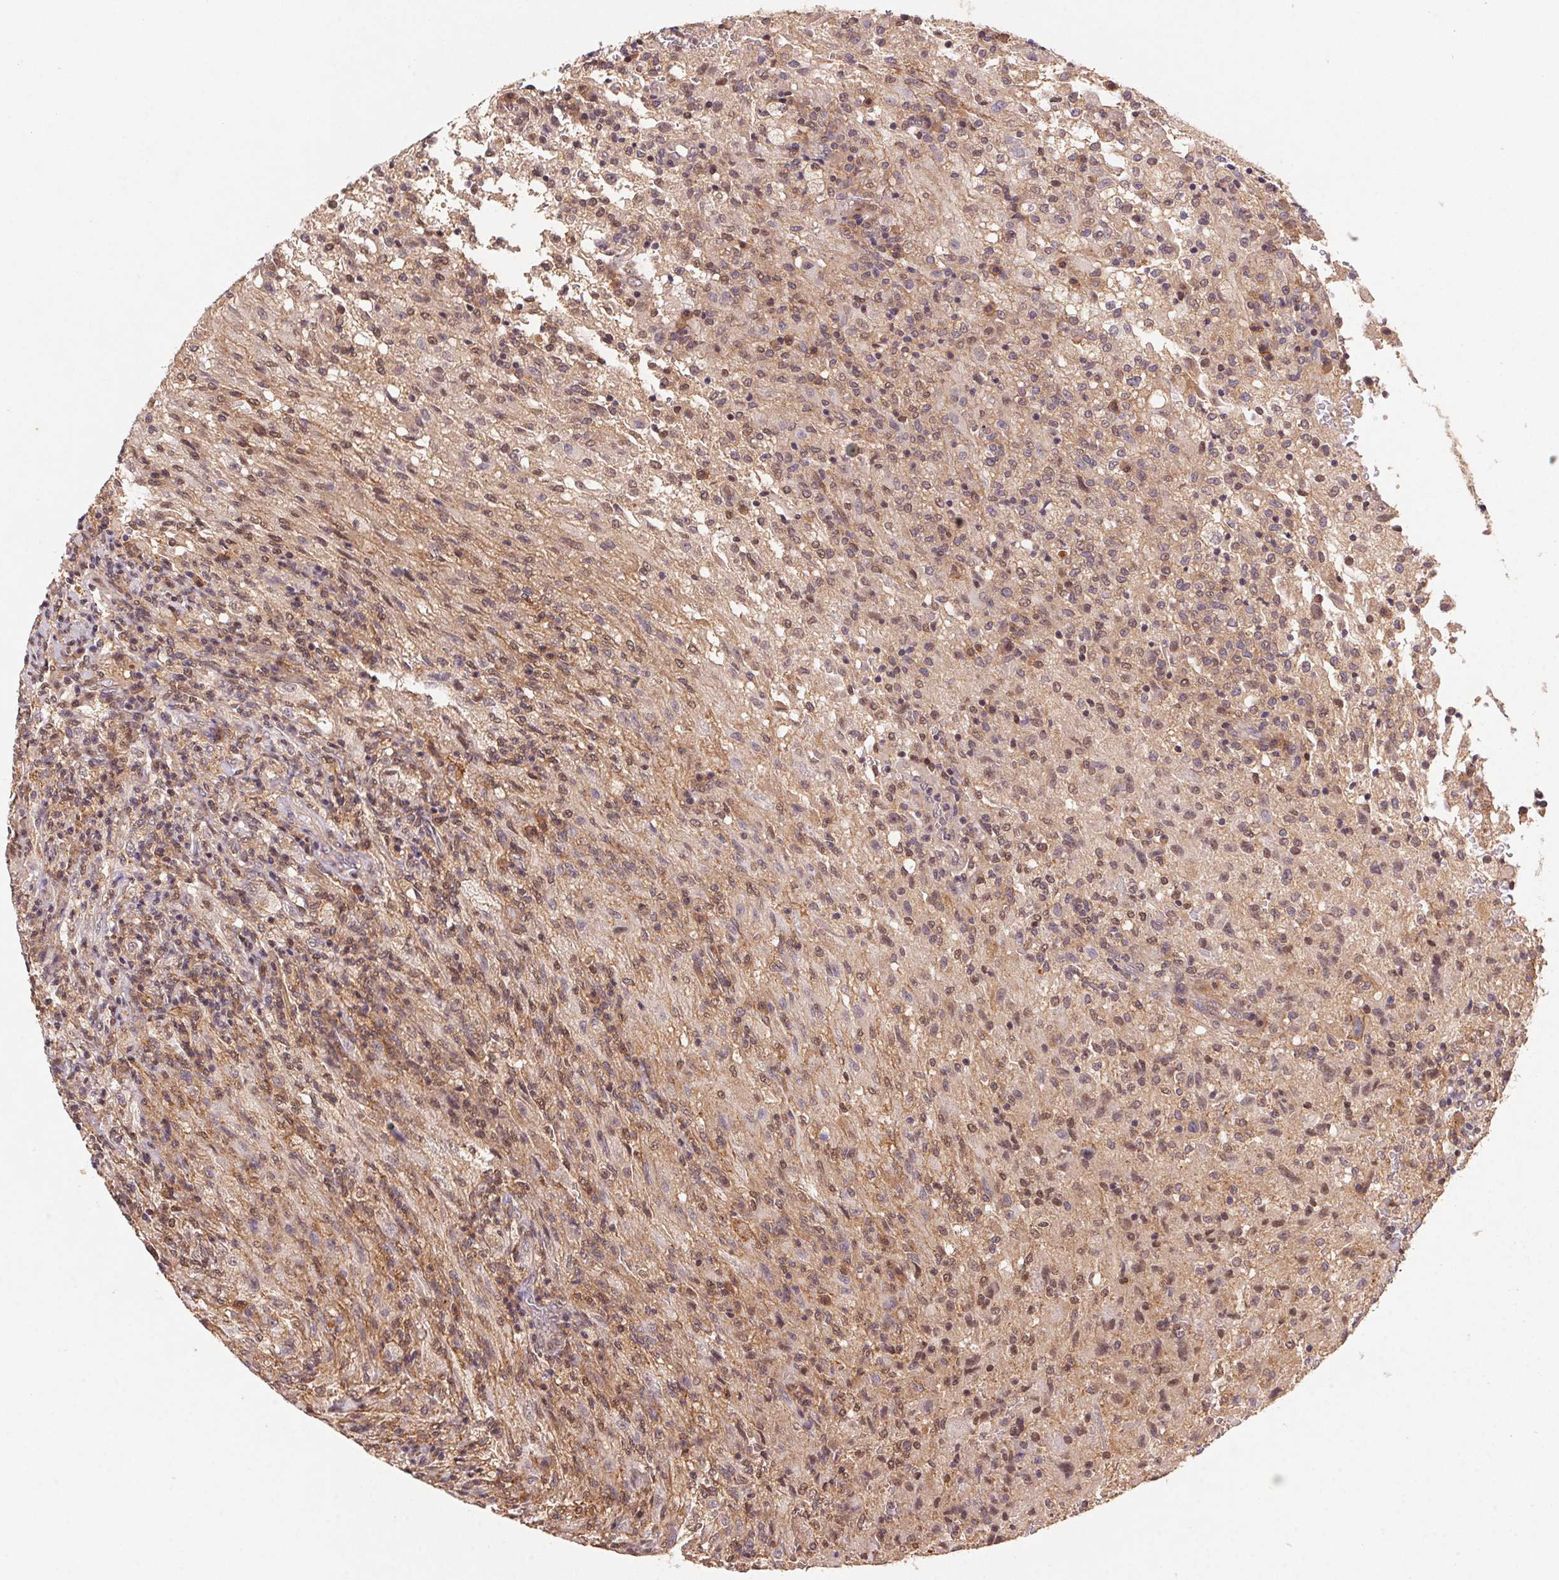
{"staining": {"intensity": "weak", "quantity": "25%-75%", "location": "cytoplasmic/membranous,nuclear"}, "tissue": "glioma", "cell_type": "Tumor cells", "image_type": "cancer", "snomed": [{"axis": "morphology", "description": "Glioma, malignant, High grade"}, {"axis": "topography", "description": "Brain"}], "caption": "This micrograph shows immunohistochemistry (IHC) staining of human glioma, with low weak cytoplasmic/membranous and nuclear positivity in approximately 25%-75% of tumor cells.", "gene": "SLC52A2", "patient": {"sex": "male", "age": 68}}